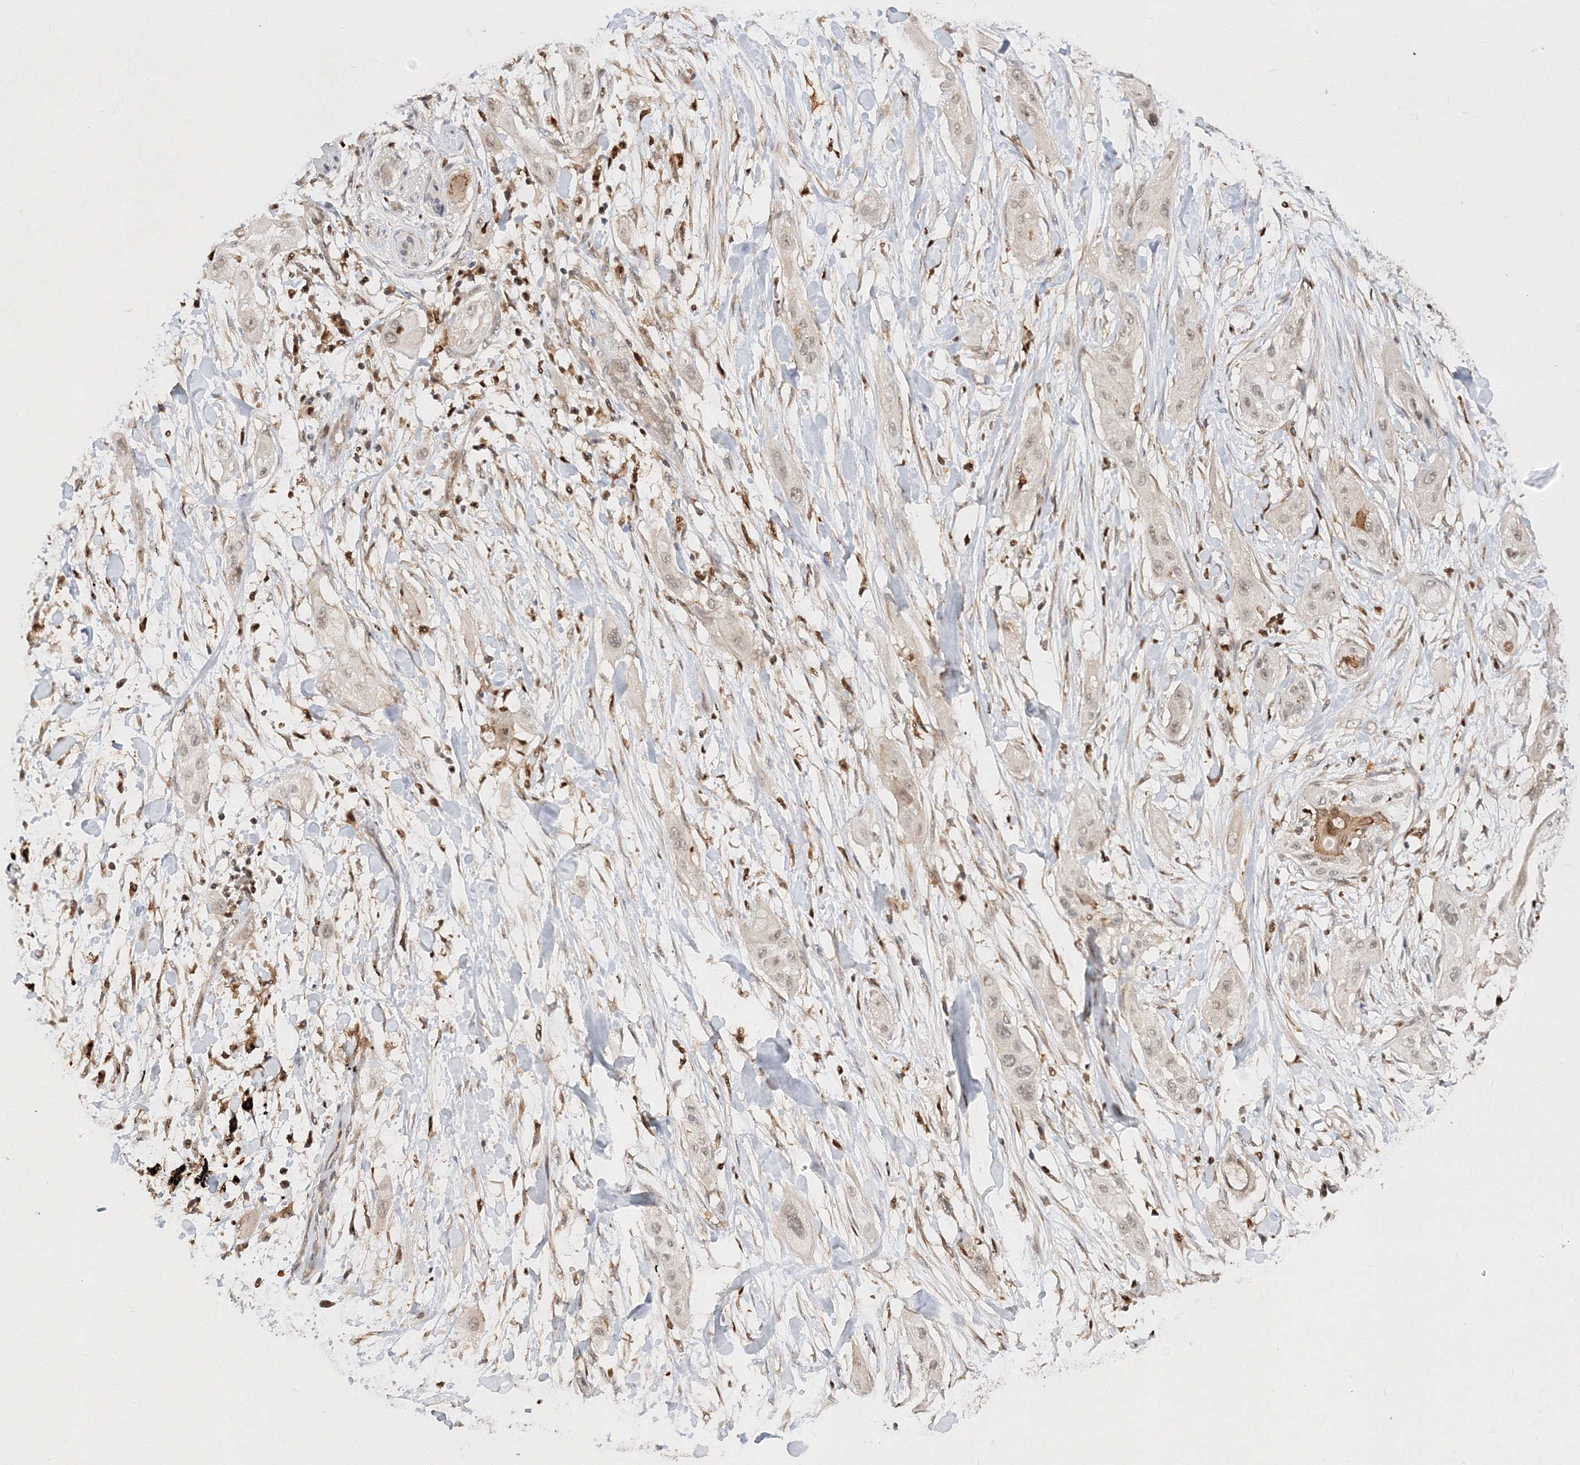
{"staining": {"intensity": "weak", "quantity": "25%-75%", "location": "nuclear"}, "tissue": "lung cancer", "cell_type": "Tumor cells", "image_type": "cancer", "snomed": [{"axis": "morphology", "description": "Squamous cell carcinoma, NOS"}, {"axis": "topography", "description": "Lung"}], "caption": "Immunohistochemistry histopathology image of human lung cancer stained for a protein (brown), which reveals low levels of weak nuclear positivity in approximately 25%-75% of tumor cells.", "gene": "TMEM50B", "patient": {"sex": "female", "age": 47}}